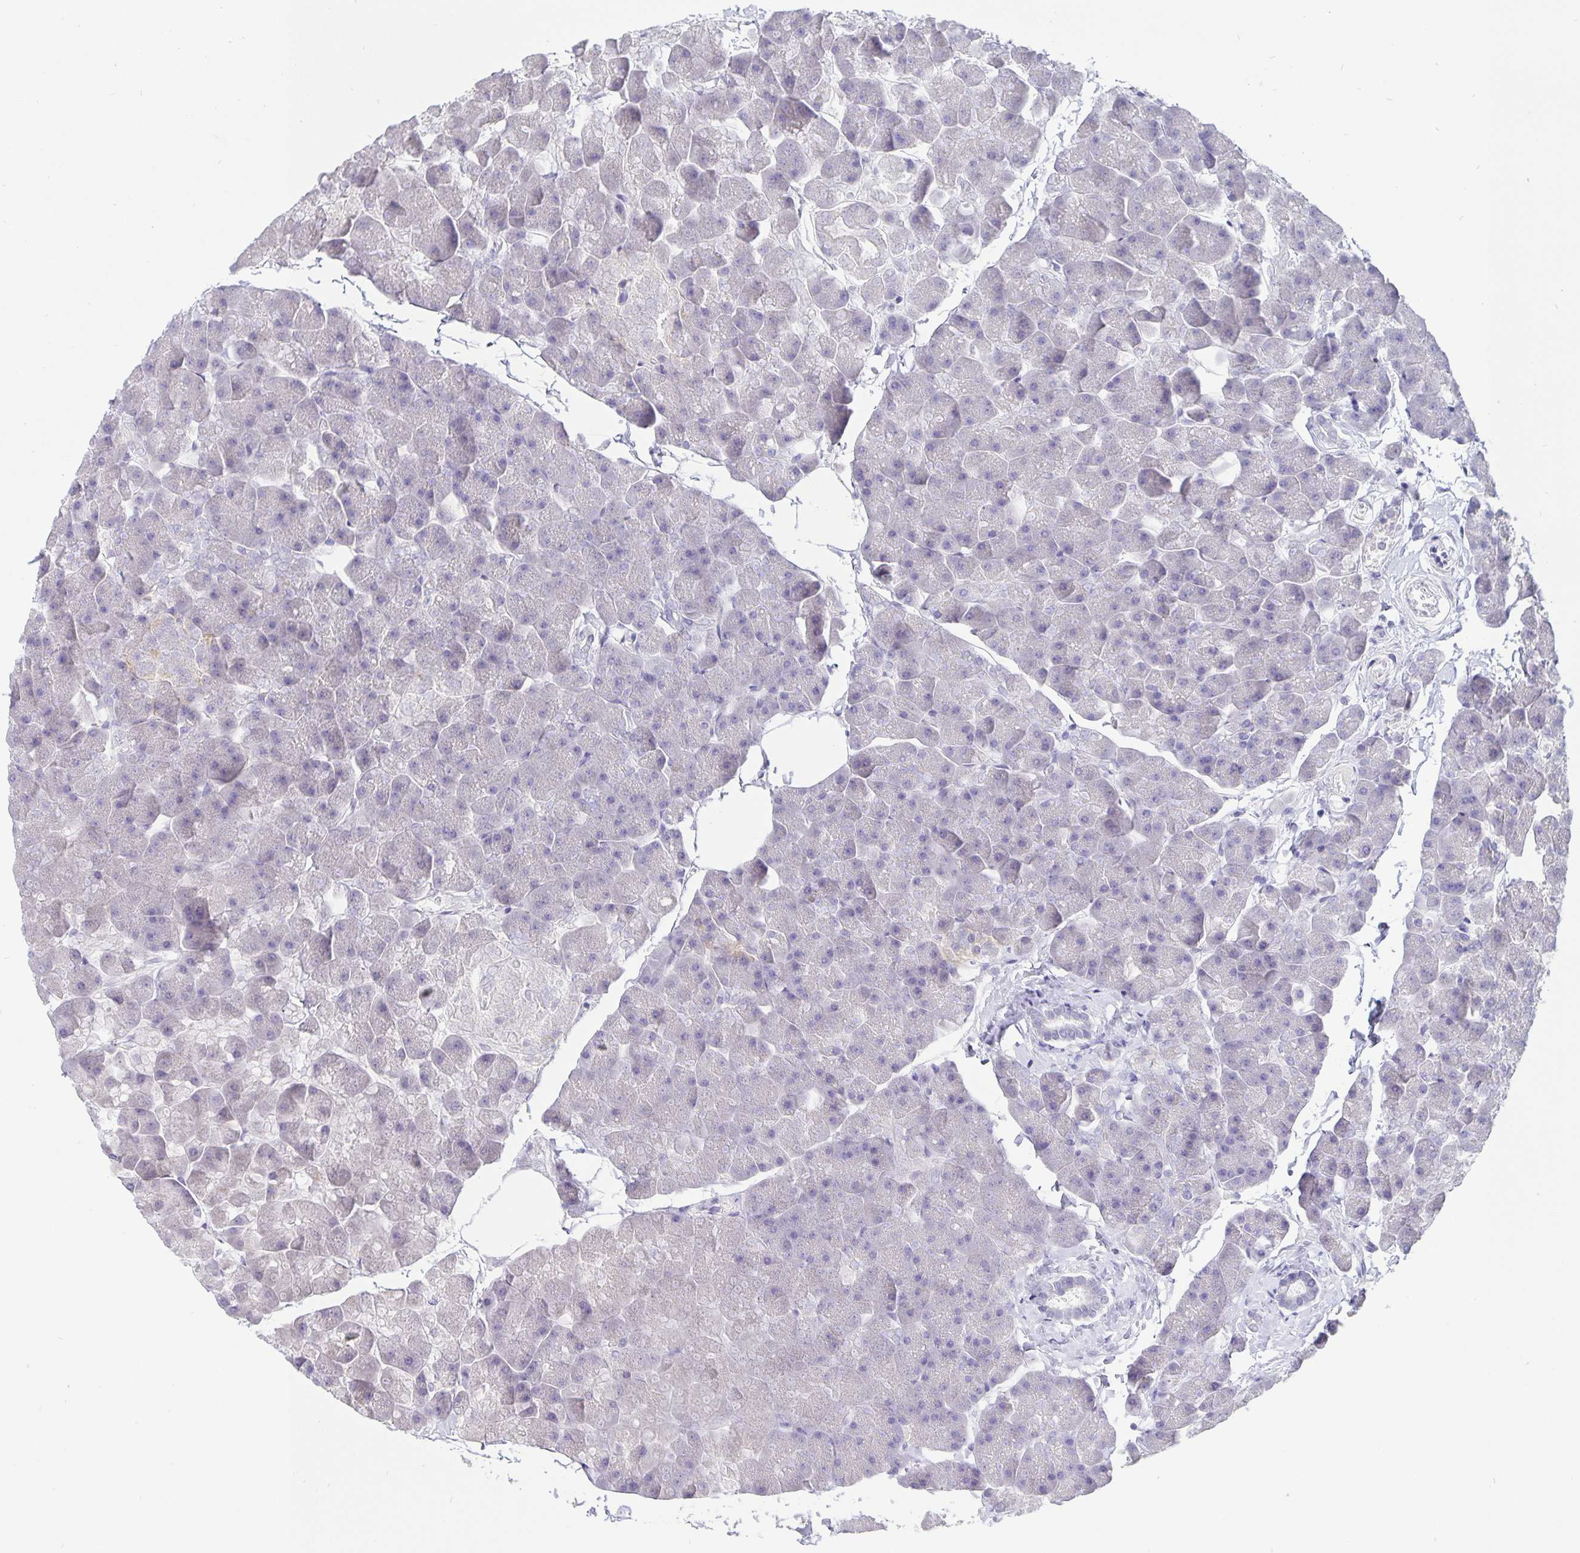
{"staining": {"intensity": "negative", "quantity": "none", "location": "none"}, "tissue": "pancreas", "cell_type": "Exocrine glandular cells", "image_type": "normal", "snomed": [{"axis": "morphology", "description": "Normal tissue, NOS"}, {"axis": "topography", "description": "Pancreas"}], "caption": "An IHC image of benign pancreas is shown. There is no staining in exocrine glandular cells of pancreas.", "gene": "ERMN", "patient": {"sex": "male", "age": 35}}